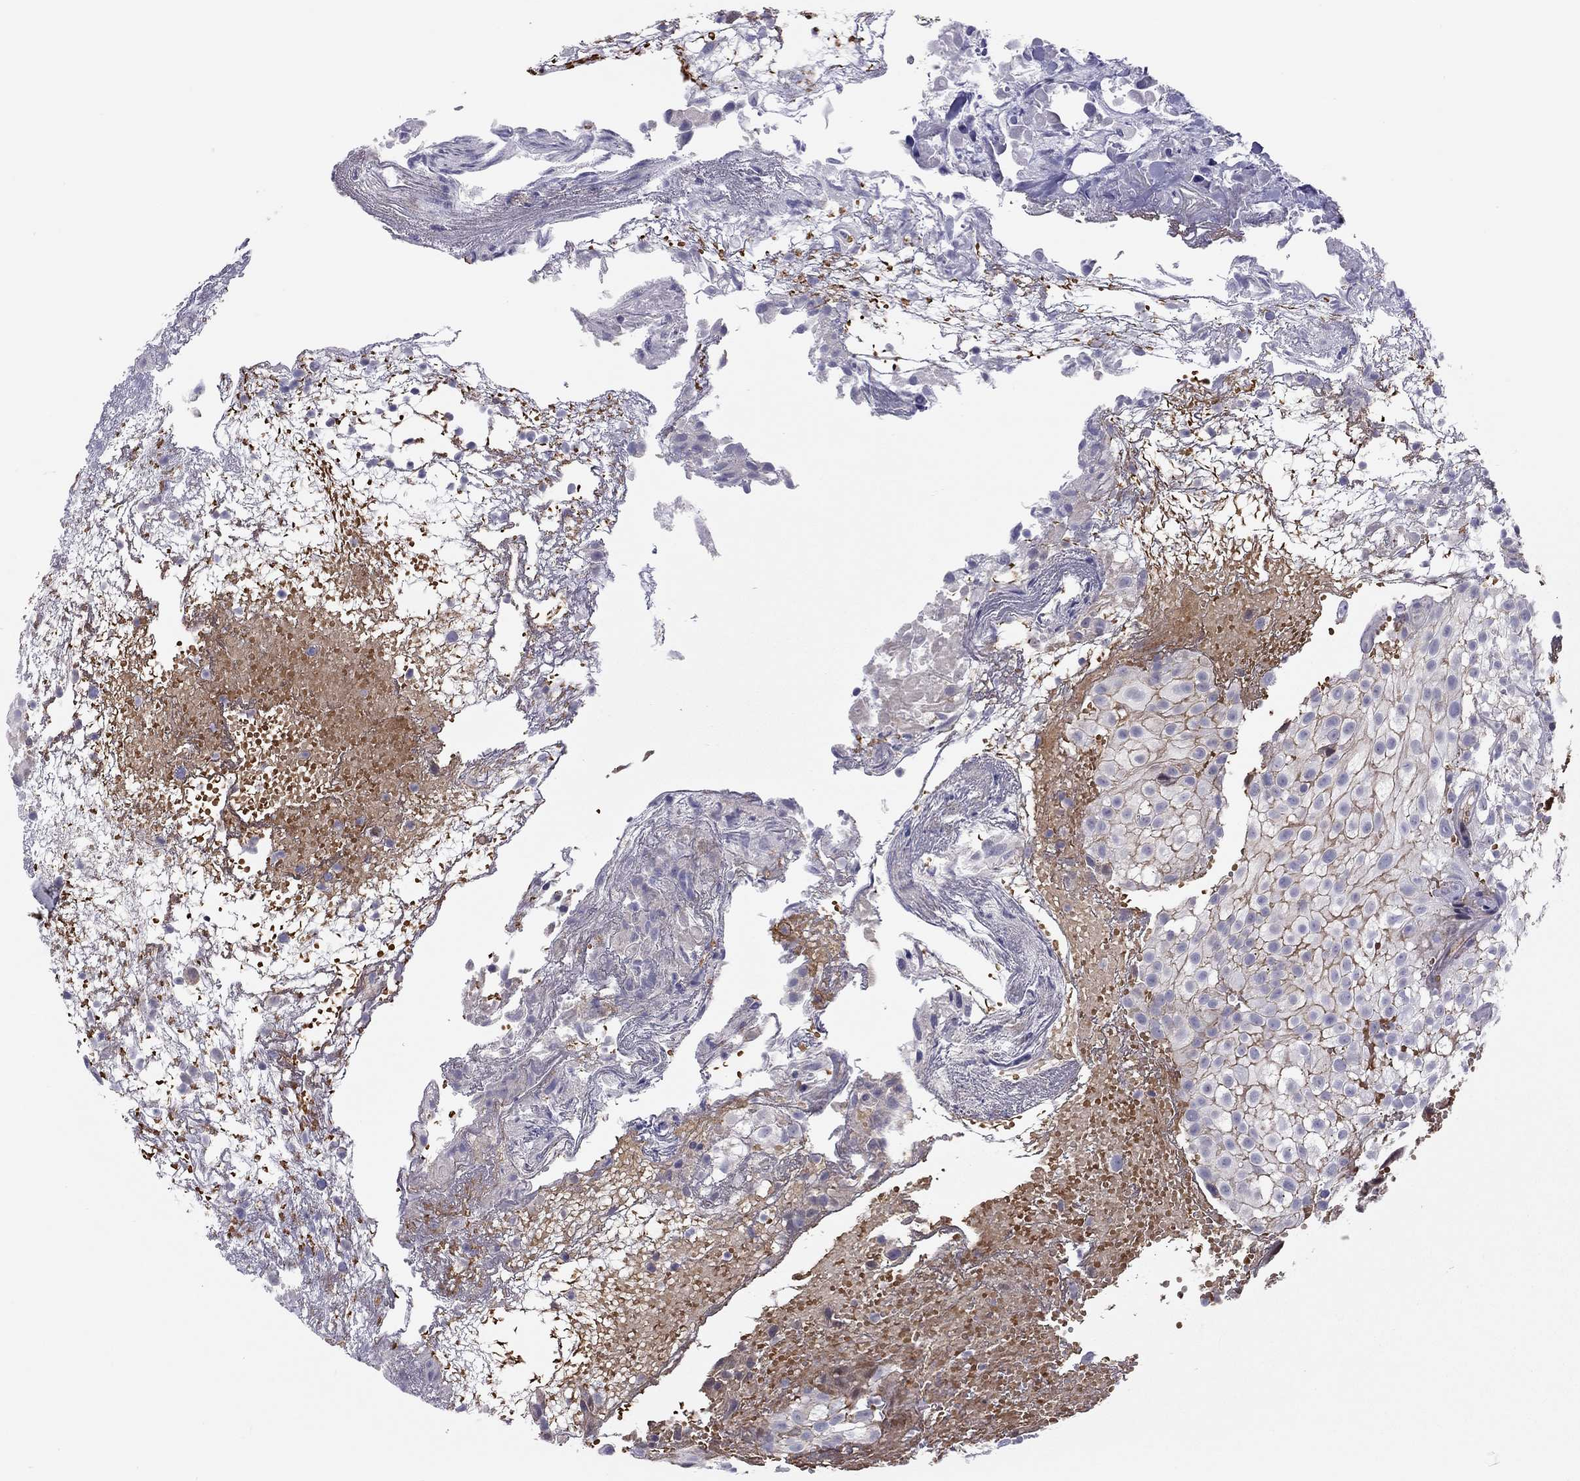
{"staining": {"intensity": "moderate", "quantity": "25%-75%", "location": "cytoplasmic/membranous"}, "tissue": "urothelial cancer", "cell_type": "Tumor cells", "image_type": "cancer", "snomed": [{"axis": "morphology", "description": "Urothelial carcinoma, High grade"}, {"axis": "topography", "description": "Urinary bladder"}], "caption": "A micrograph of human high-grade urothelial carcinoma stained for a protein demonstrates moderate cytoplasmic/membranous brown staining in tumor cells.", "gene": "FRMD1", "patient": {"sex": "male", "age": 56}}